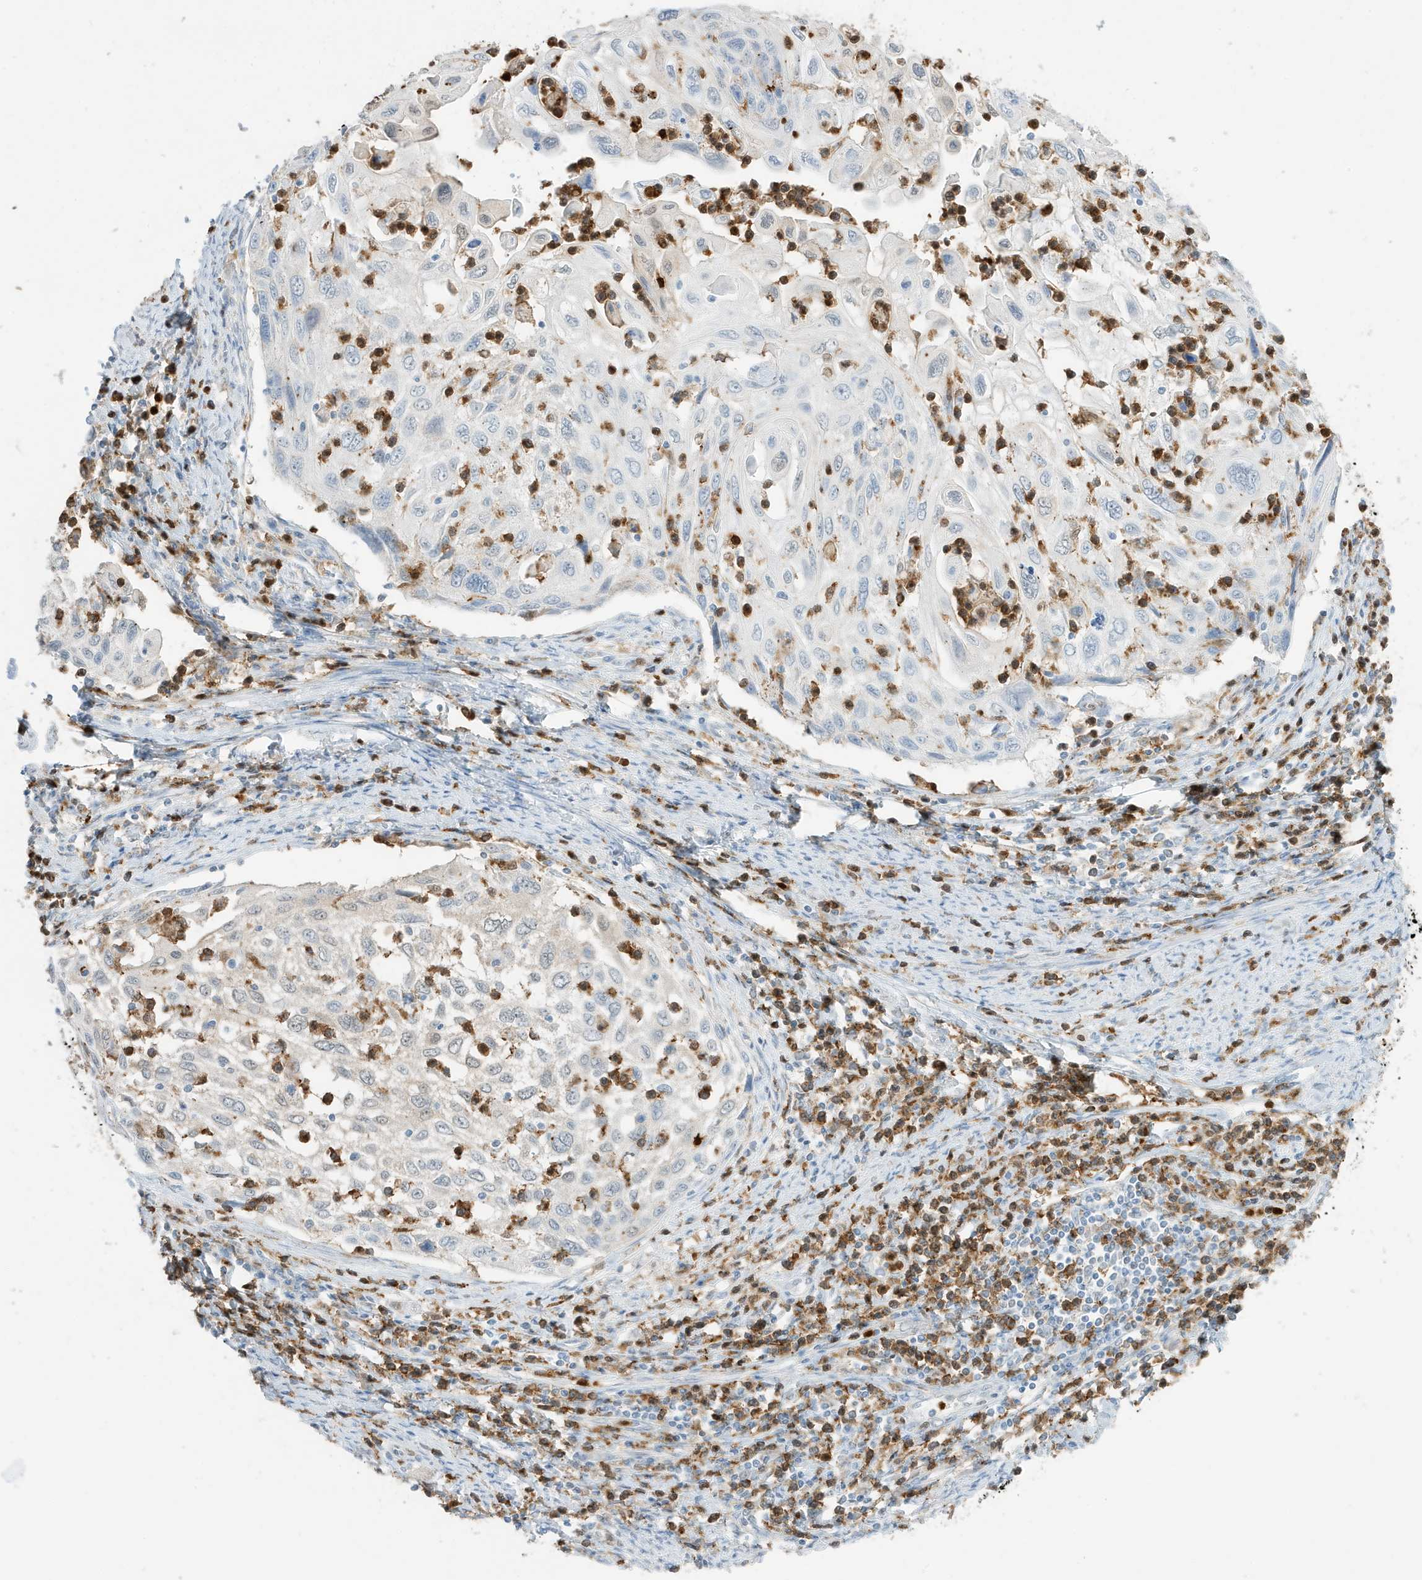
{"staining": {"intensity": "negative", "quantity": "none", "location": "none"}, "tissue": "cervical cancer", "cell_type": "Tumor cells", "image_type": "cancer", "snomed": [{"axis": "morphology", "description": "Squamous cell carcinoma, NOS"}, {"axis": "topography", "description": "Cervix"}], "caption": "The photomicrograph displays no staining of tumor cells in cervical squamous cell carcinoma.", "gene": "GCA", "patient": {"sex": "female", "age": 70}}